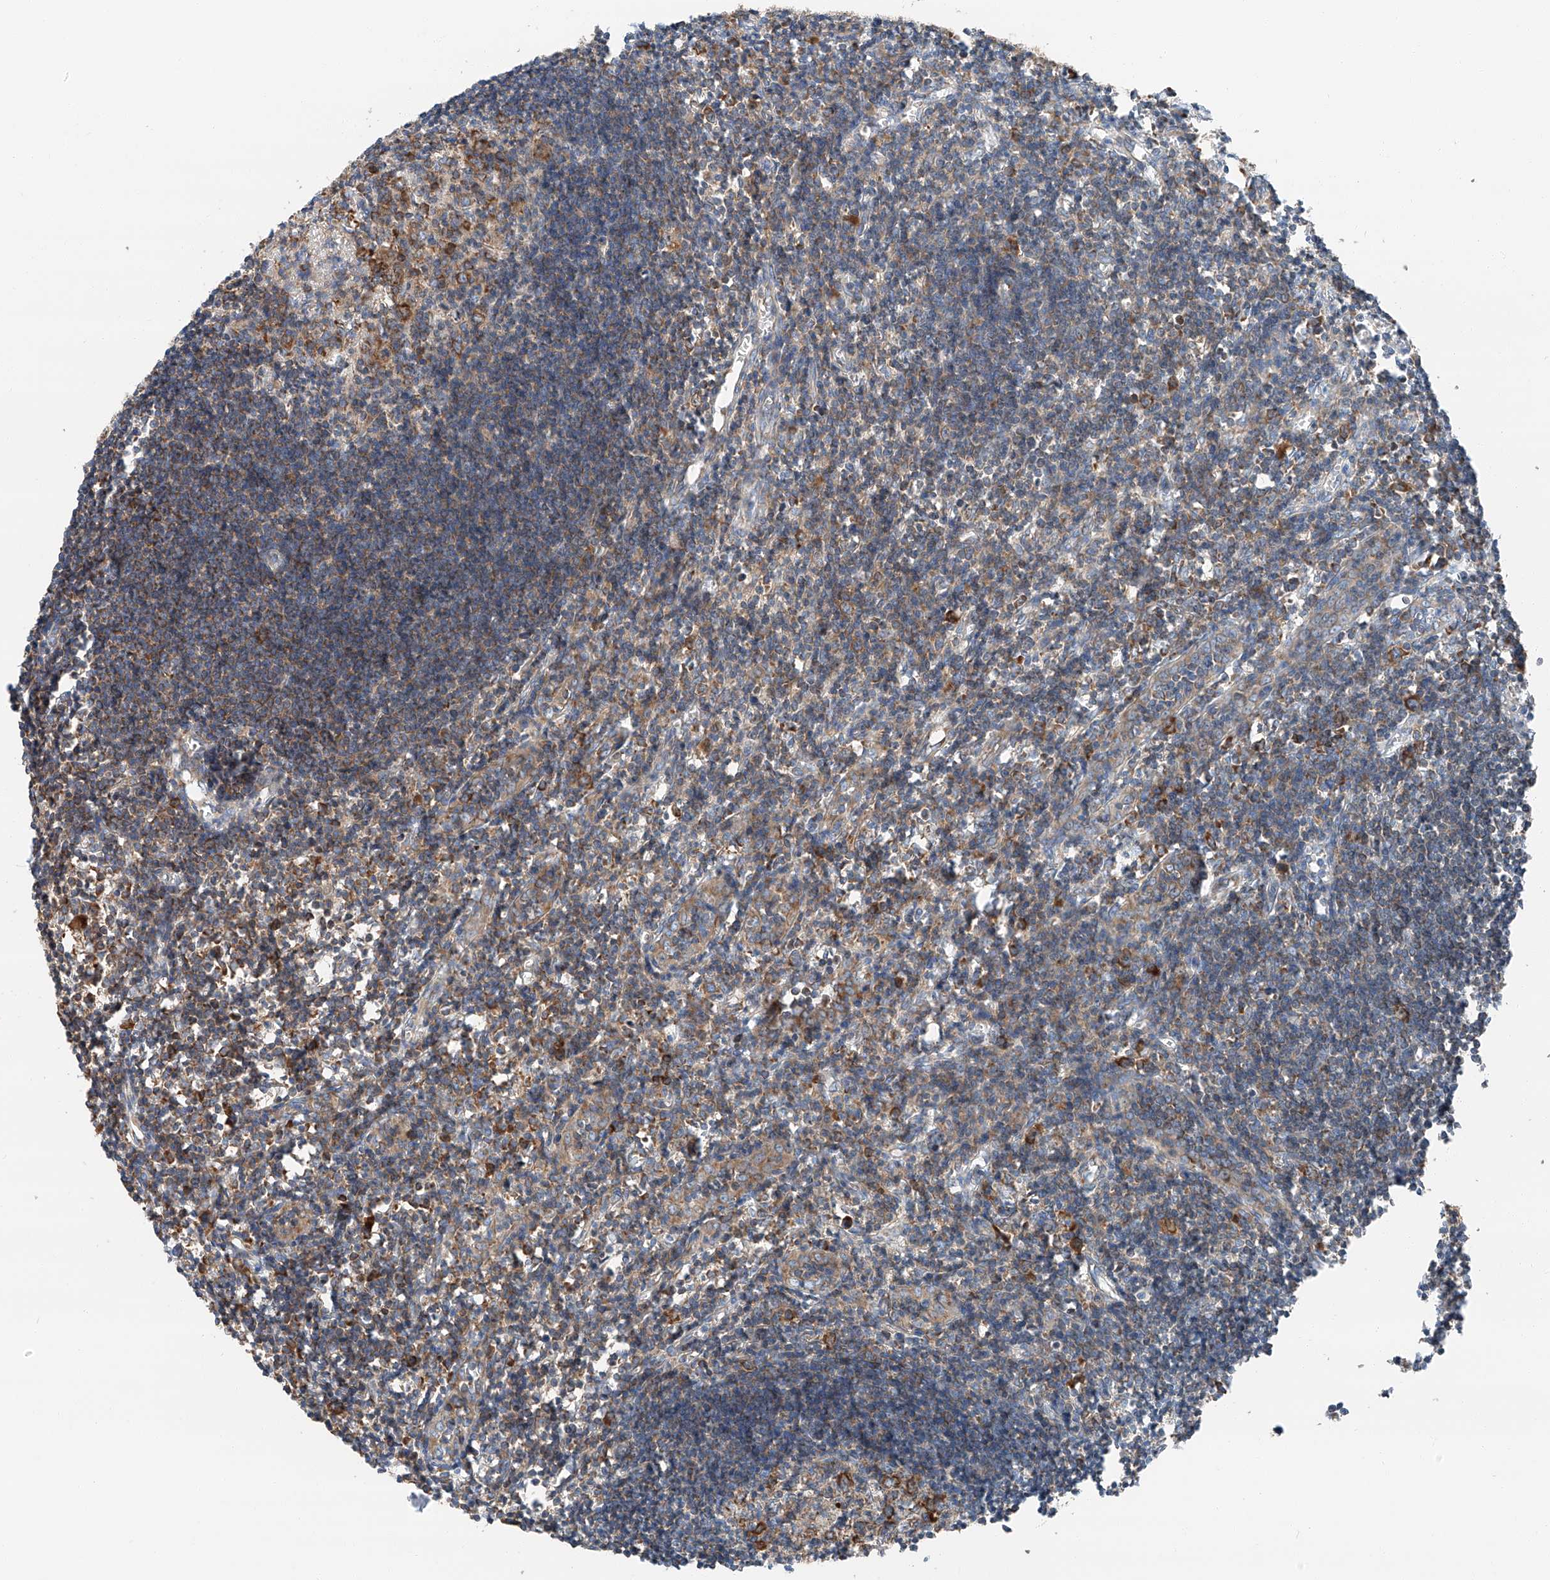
{"staining": {"intensity": "moderate", "quantity": ">75%", "location": "cytoplasmic/membranous"}, "tissue": "lymph node", "cell_type": "Germinal center cells", "image_type": "normal", "snomed": [{"axis": "morphology", "description": "Normal tissue, NOS"}, {"axis": "morphology", "description": "Malignant melanoma, Metastatic site"}, {"axis": "topography", "description": "Lymph node"}], "caption": "Protein staining of benign lymph node shows moderate cytoplasmic/membranous staining in about >75% of germinal center cells.", "gene": "ZC3H15", "patient": {"sex": "male", "age": 41}}